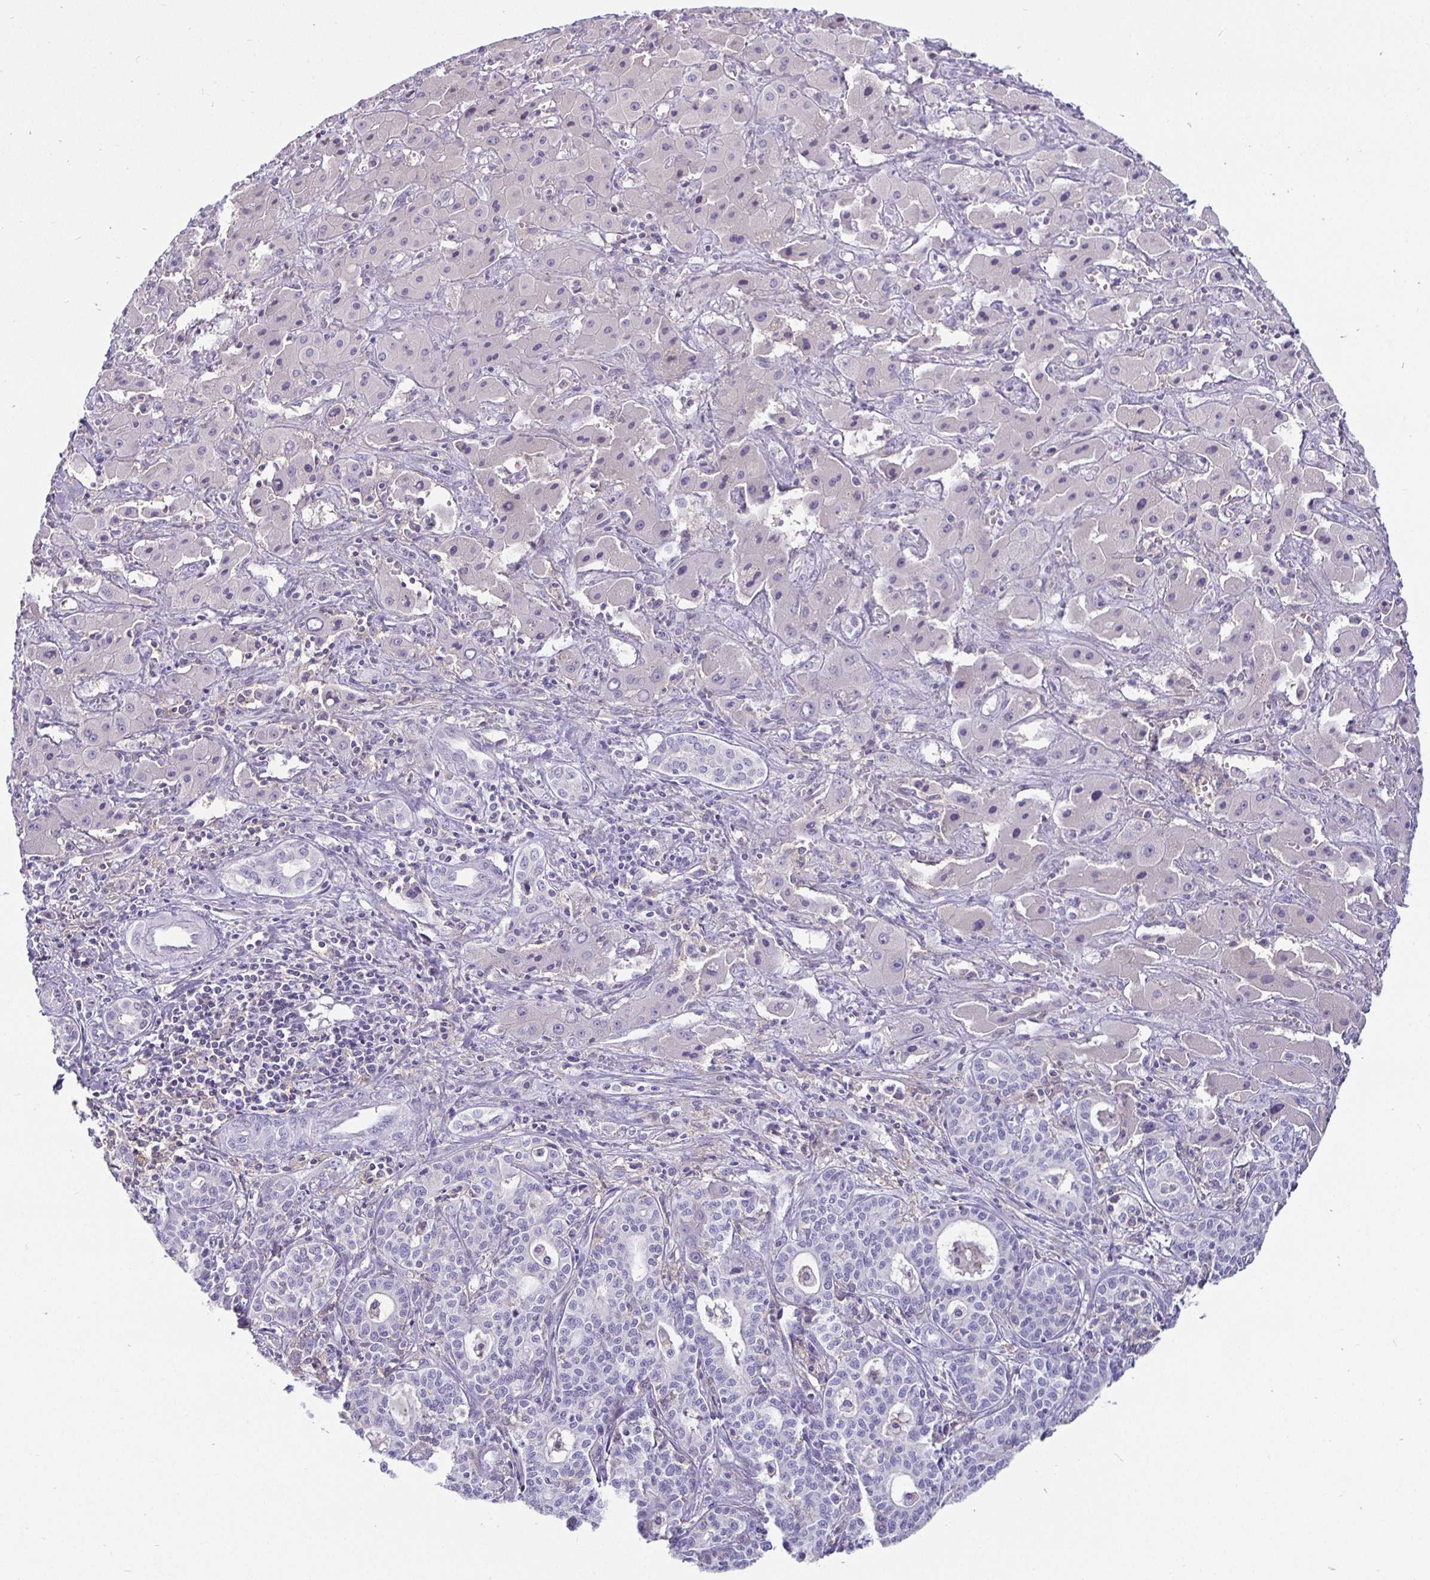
{"staining": {"intensity": "negative", "quantity": "none", "location": "none"}, "tissue": "liver cancer", "cell_type": "Tumor cells", "image_type": "cancer", "snomed": [{"axis": "morphology", "description": "Cholangiocarcinoma"}, {"axis": "topography", "description": "Liver"}], "caption": "Human liver cancer stained for a protein using immunohistochemistry shows no positivity in tumor cells.", "gene": "SIRPA", "patient": {"sex": "female", "age": 61}}